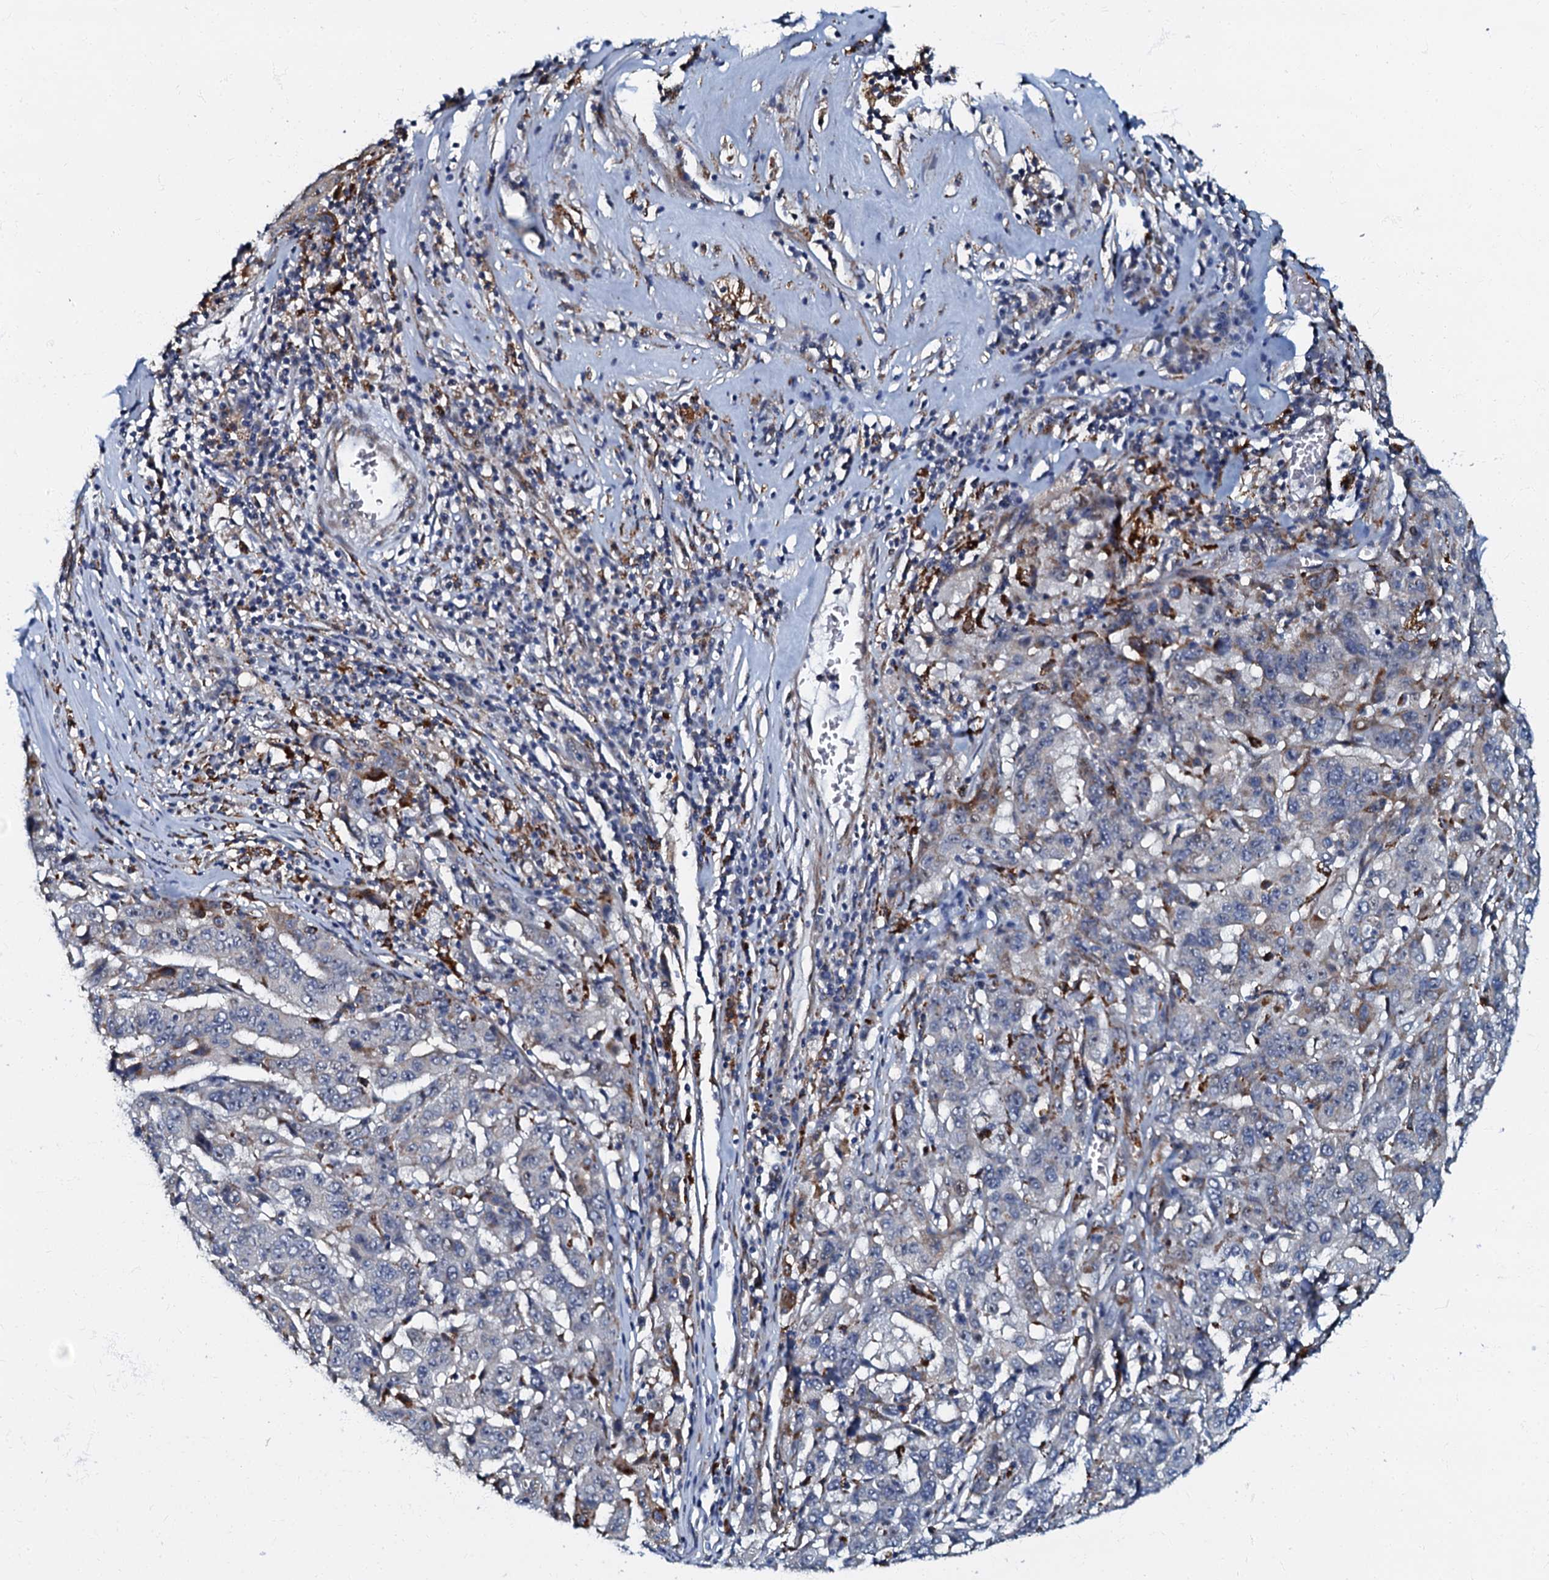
{"staining": {"intensity": "weak", "quantity": "<25%", "location": "cytoplasmic/membranous"}, "tissue": "pancreatic cancer", "cell_type": "Tumor cells", "image_type": "cancer", "snomed": [{"axis": "morphology", "description": "Adenocarcinoma, NOS"}, {"axis": "topography", "description": "Pancreas"}], "caption": "A histopathology image of human adenocarcinoma (pancreatic) is negative for staining in tumor cells.", "gene": "OLAH", "patient": {"sex": "male", "age": 63}}